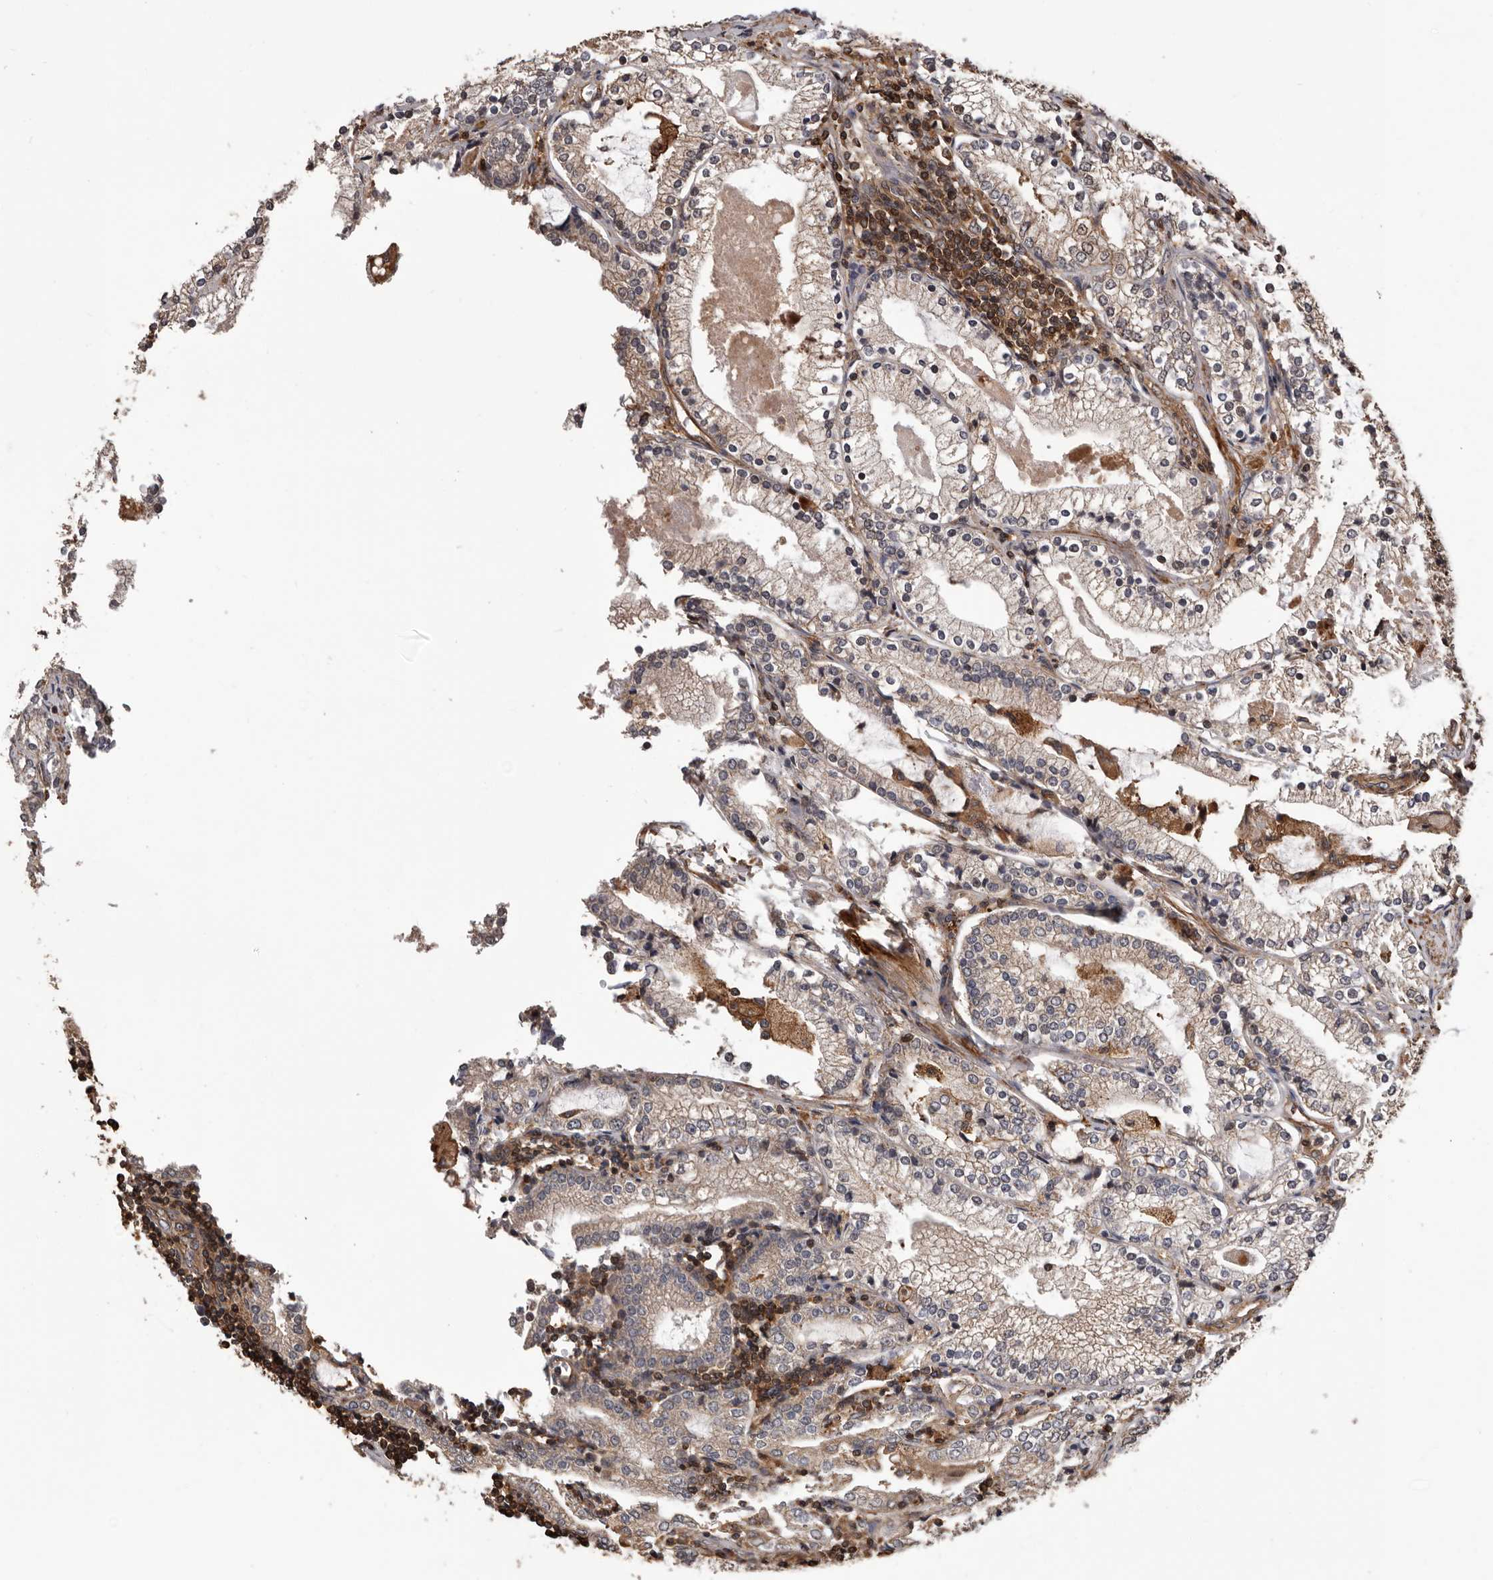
{"staining": {"intensity": "weak", "quantity": ">75%", "location": "cytoplasmic/membranous"}, "tissue": "prostate cancer", "cell_type": "Tumor cells", "image_type": "cancer", "snomed": [{"axis": "morphology", "description": "Adenocarcinoma, High grade"}, {"axis": "topography", "description": "Prostate"}], "caption": "Immunohistochemistry (IHC) image of prostate cancer stained for a protein (brown), which exhibits low levels of weak cytoplasmic/membranous expression in about >75% of tumor cells.", "gene": "ADAMTS2", "patient": {"sex": "male", "age": 63}}